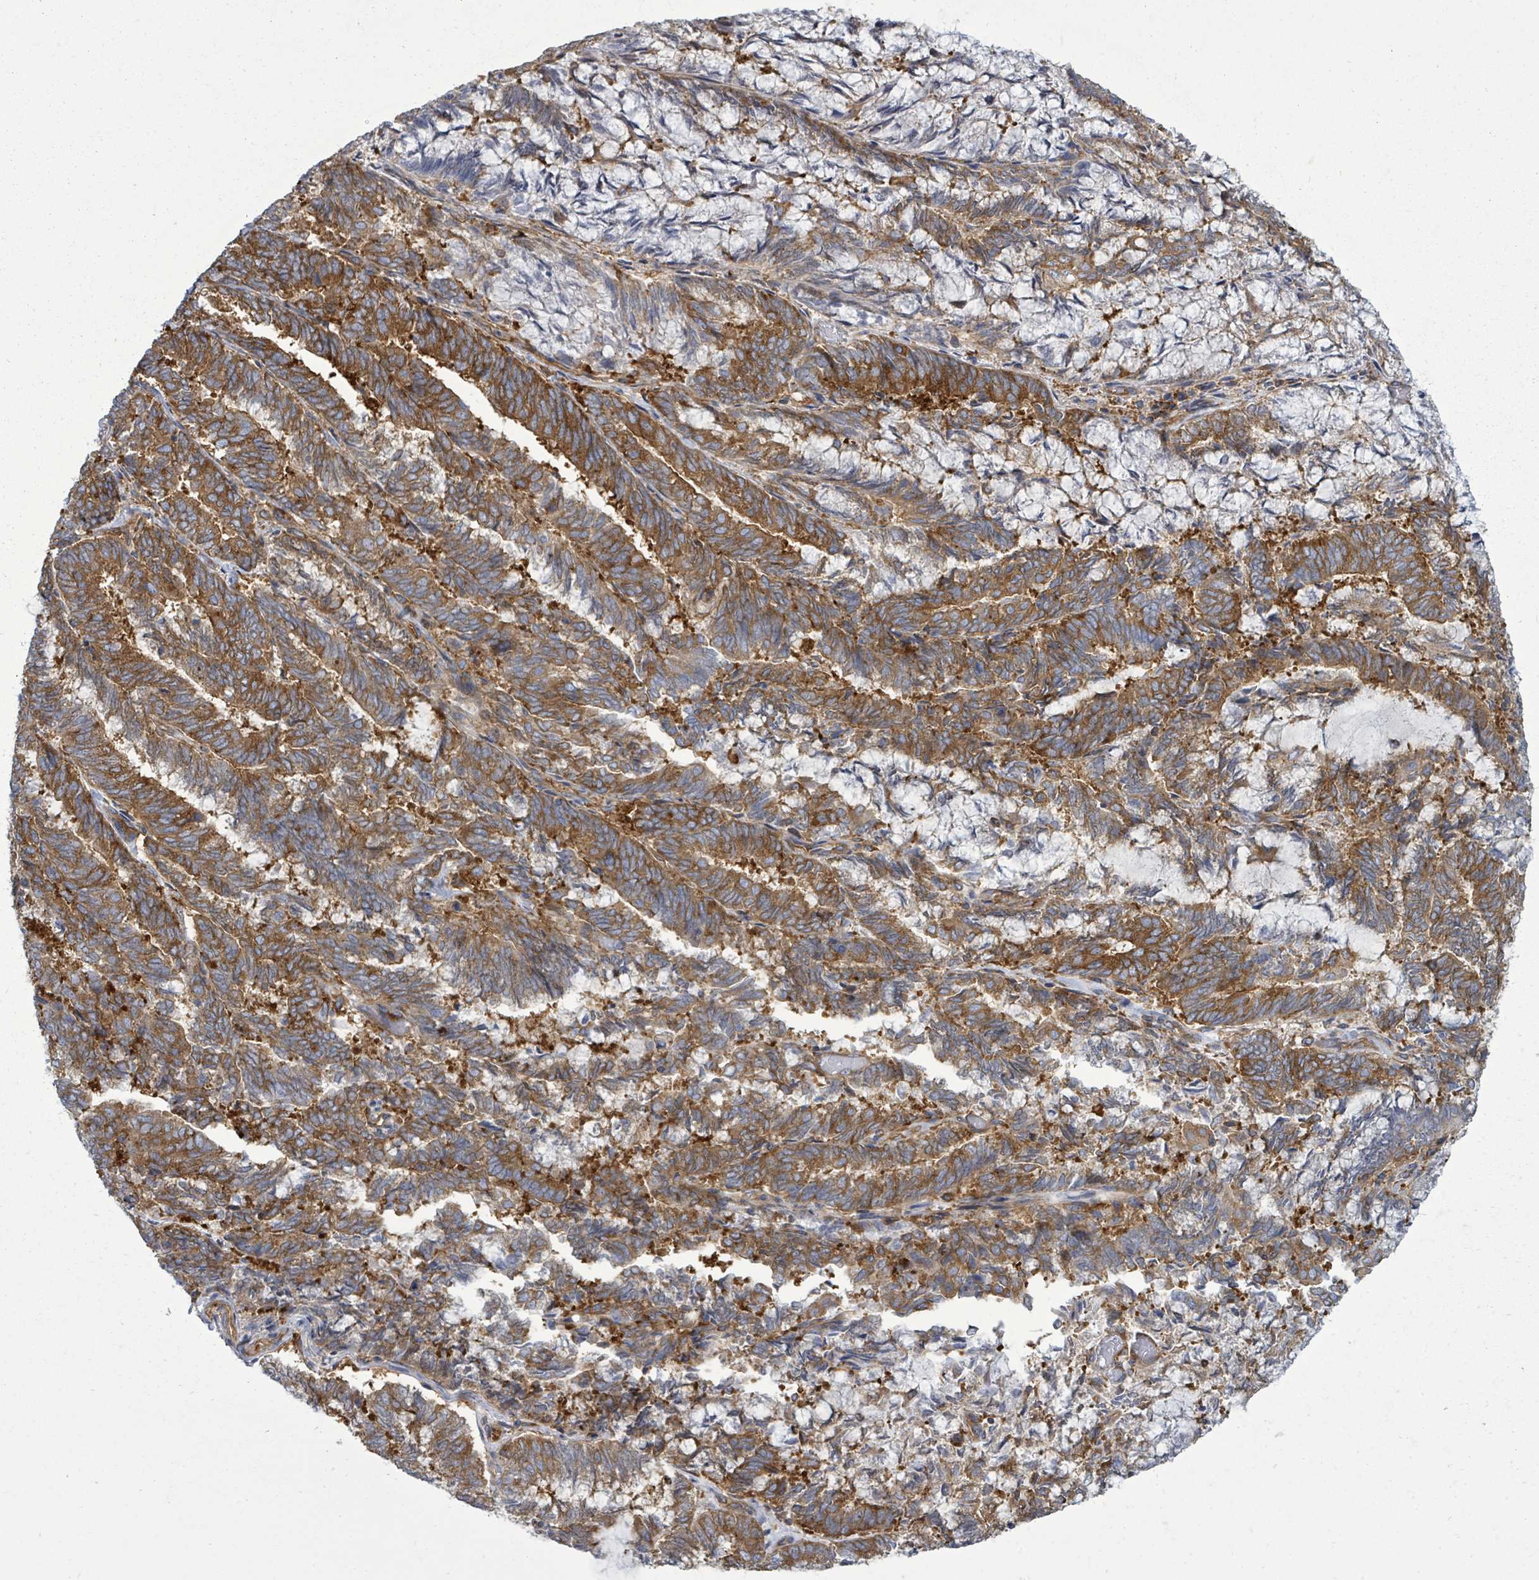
{"staining": {"intensity": "strong", "quantity": ">75%", "location": "cytoplasmic/membranous"}, "tissue": "endometrial cancer", "cell_type": "Tumor cells", "image_type": "cancer", "snomed": [{"axis": "morphology", "description": "Adenocarcinoma, NOS"}, {"axis": "topography", "description": "Endometrium"}], "caption": "Brown immunohistochemical staining in endometrial cancer (adenocarcinoma) displays strong cytoplasmic/membranous staining in approximately >75% of tumor cells.", "gene": "EIF3C", "patient": {"sex": "female", "age": 80}}